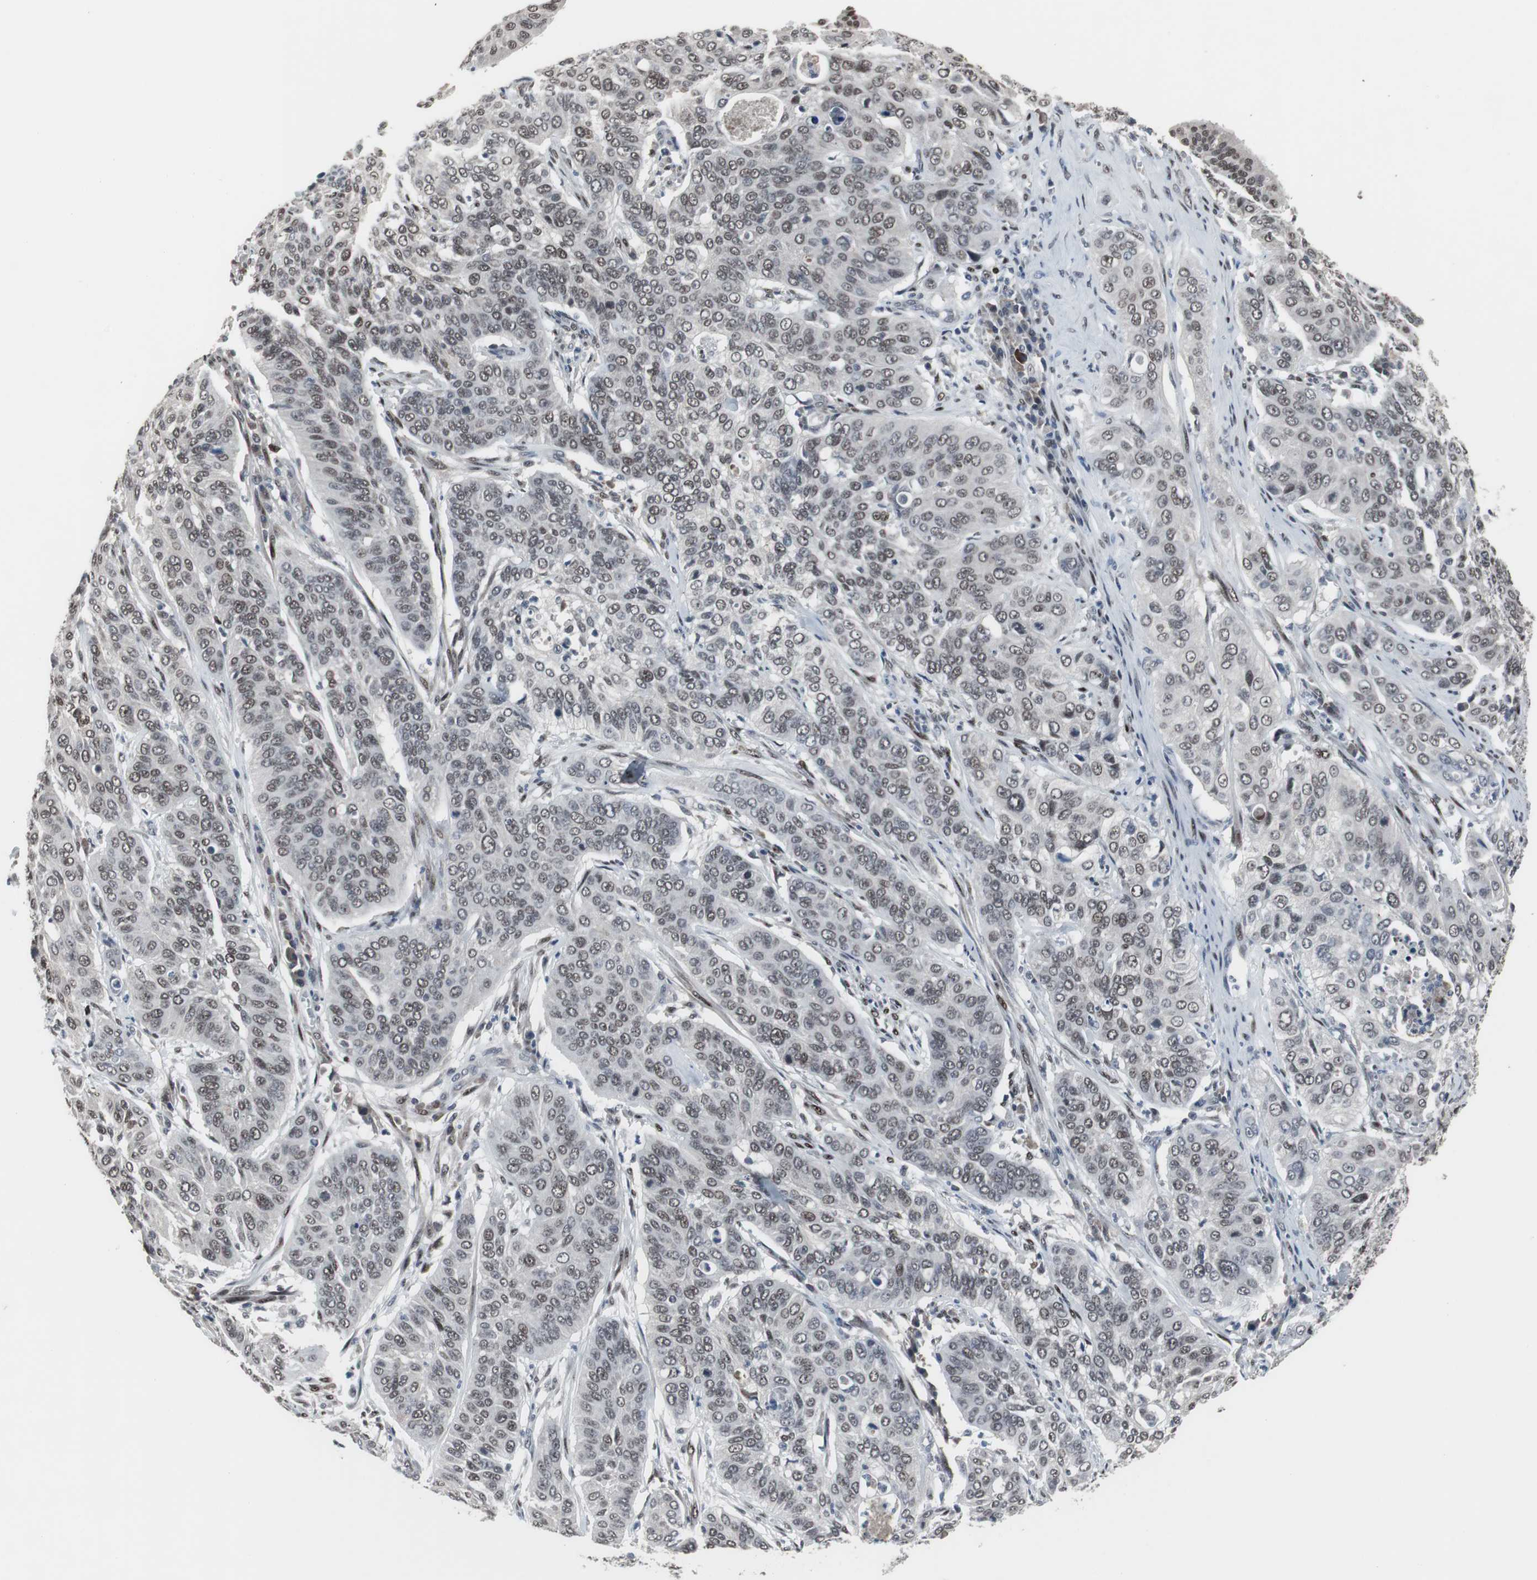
{"staining": {"intensity": "weak", "quantity": ">75%", "location": "nuclear"}, "tissue": "cervical cancer", "cell_type": "Tumor cells", "image_type": "cancer", "snomed": [{"axis": "morphology", "description": "Squamous cell carcinoma, NOS"}, {"axis": "topography", "description": "Cervix"}], "caption": "Protein staining exhibits weak nuclear expression in about >75% of tumor cells in squamous cell carcinoma (cervical).", "gene": "FOXP4", "patient": {"sex": "female", "age": 39}}